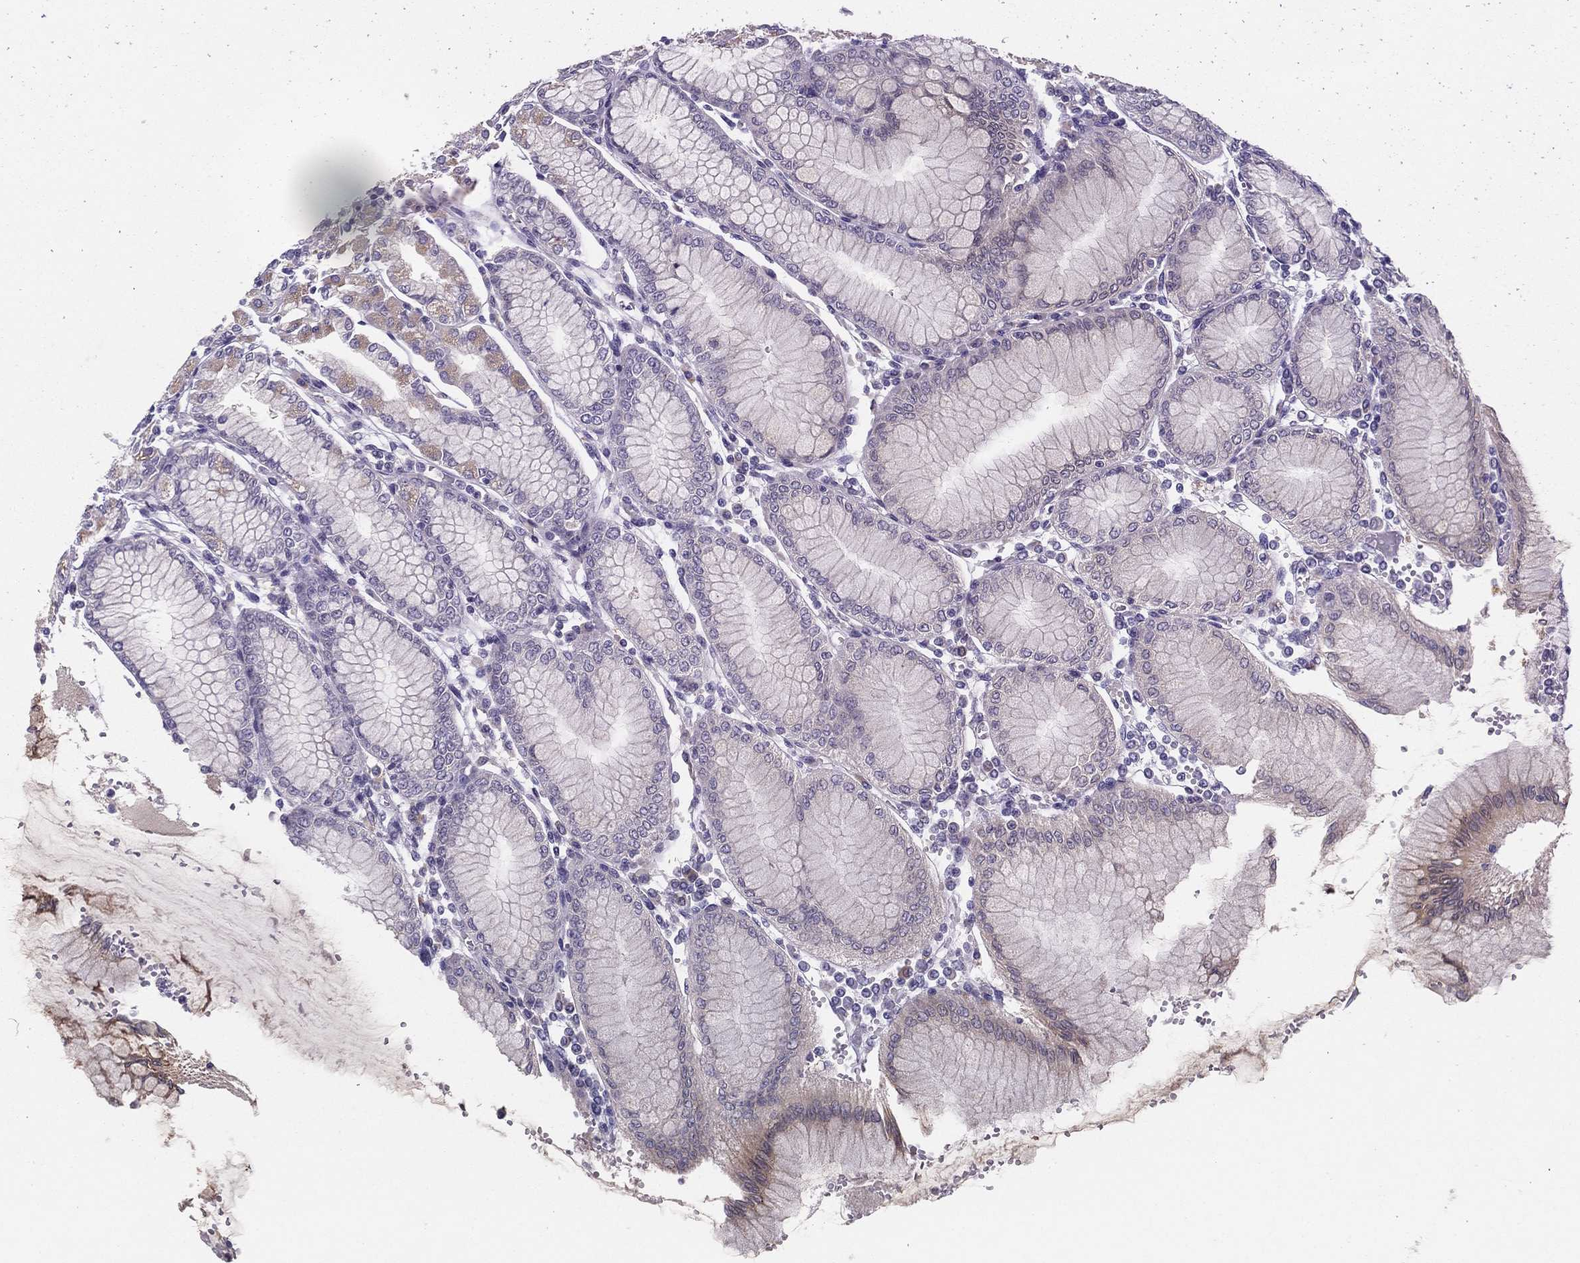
{"staining": {"intensity": "moderate", "quantity": "<25%", "location": "cytoplasmic/membranous"}, "tissue": "stomach", "cell_type": "Glandular cells", "image_type": "normal", "snomed": [{"axis": "morphology", "description": "Normal tissue, NOS"}, {"axis": "topography", "description": "Skeletal muscle"}, {"axis": "topography", "description": "Stomach"}], "caption": "Brown immunohistochemical staining in unremarkable stomach reveals moderate cytoplasmic/membranous staining in approximately <25% of glandular cells. Using DAB (brown) and hematoxylin (blue) stains, captured at high magnification using brightfield microscopy.", "gene": "STS", "patient": {"sex": "female", "age": 57}}